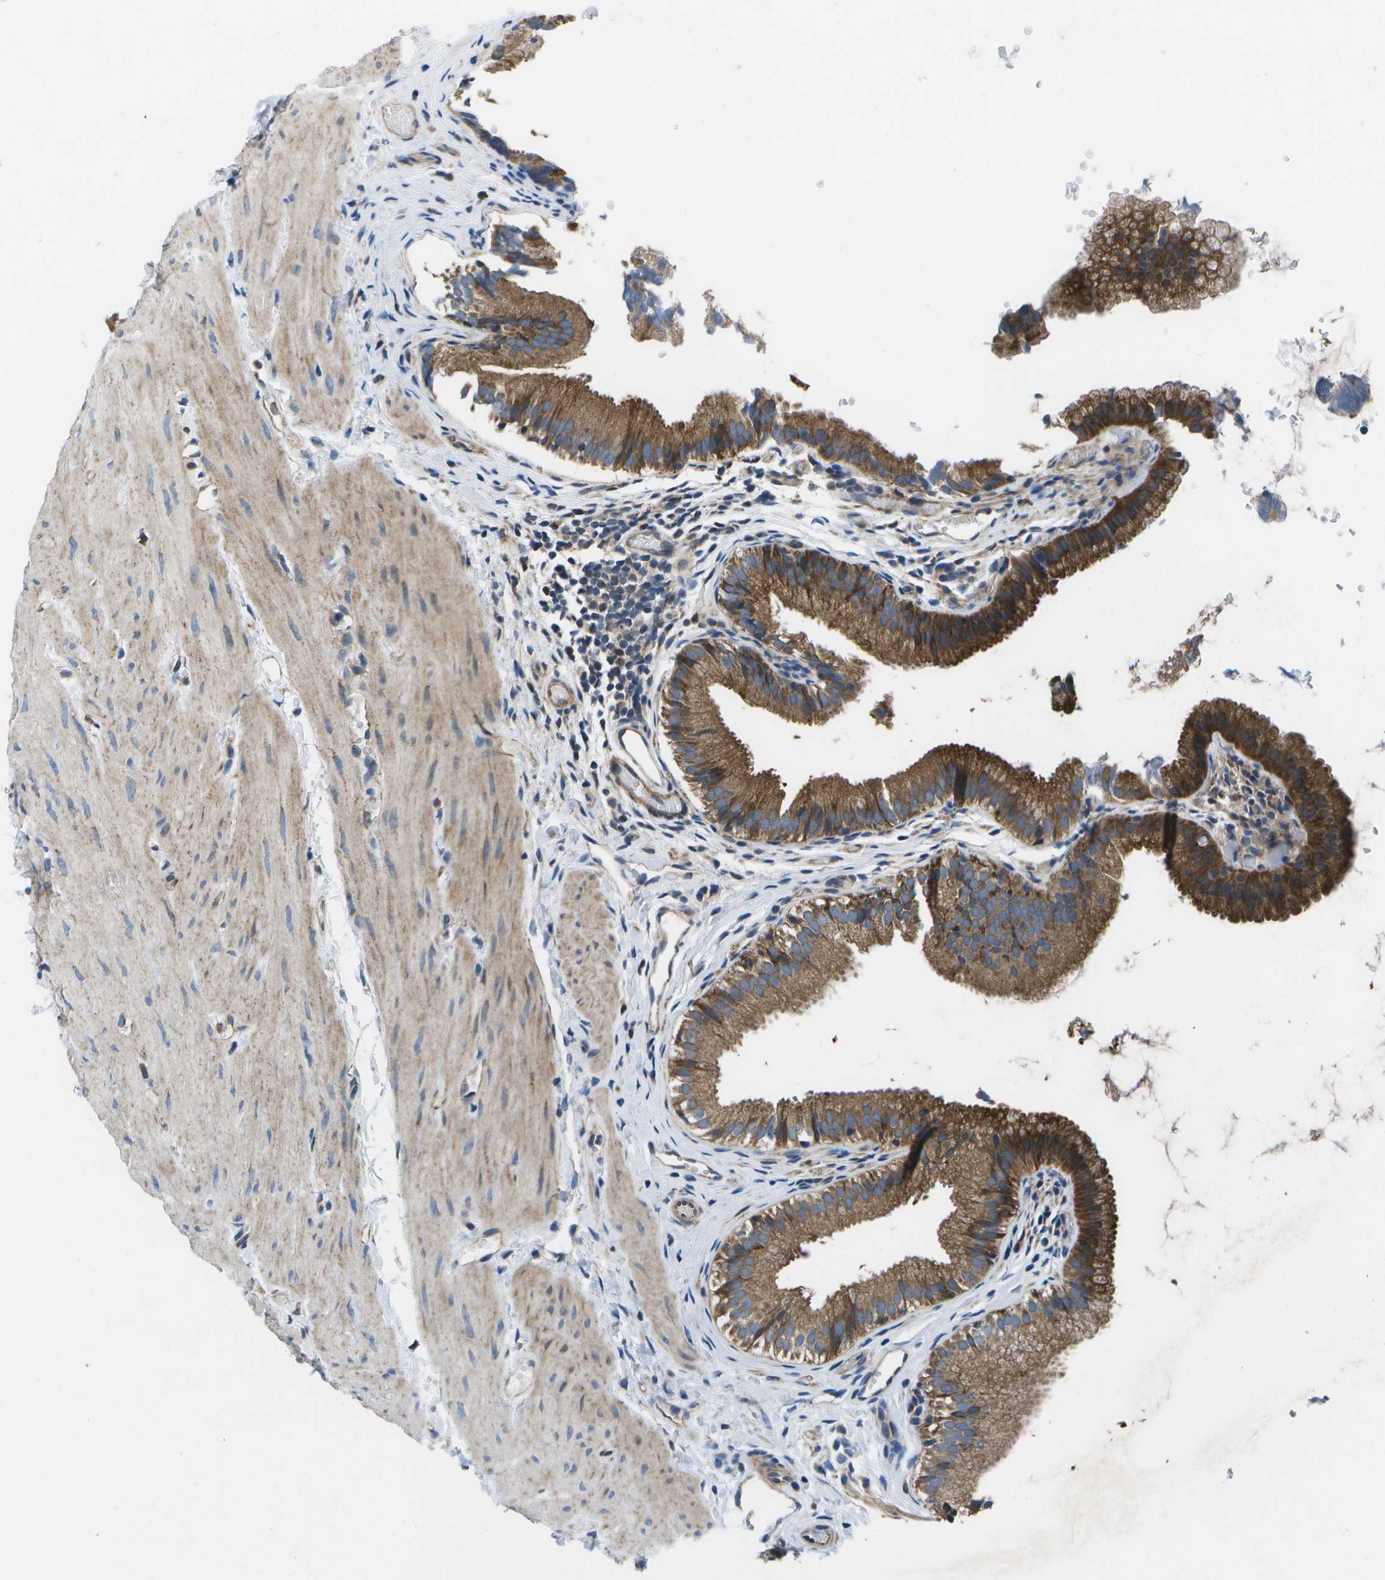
{"staining": {"intensity": "strong", "quantity": ">75%", "location": "cytoplasmic/membranous"}, "tissue": "gallbladder", "cell_type": "Glandular cells", "image_type": "normal", "snomed": [{"axis": "morphology", "description": "Normal tissue, NOS"}, {"axis": "topography", "description": "Gallbladder"}], "caption": "The photomicrograph reveals immunohistochemical staining of normal gallbladder. There is strong cytoplasmic/membranous positivity is present in about >75% of glandular cells. The protein is stained brown, and the nuclei are stained in blue (DAB IHC with brightfield microscopy, high magnification).", "gene": "MVK", "patient": {"sex": "female", "age": 26}}